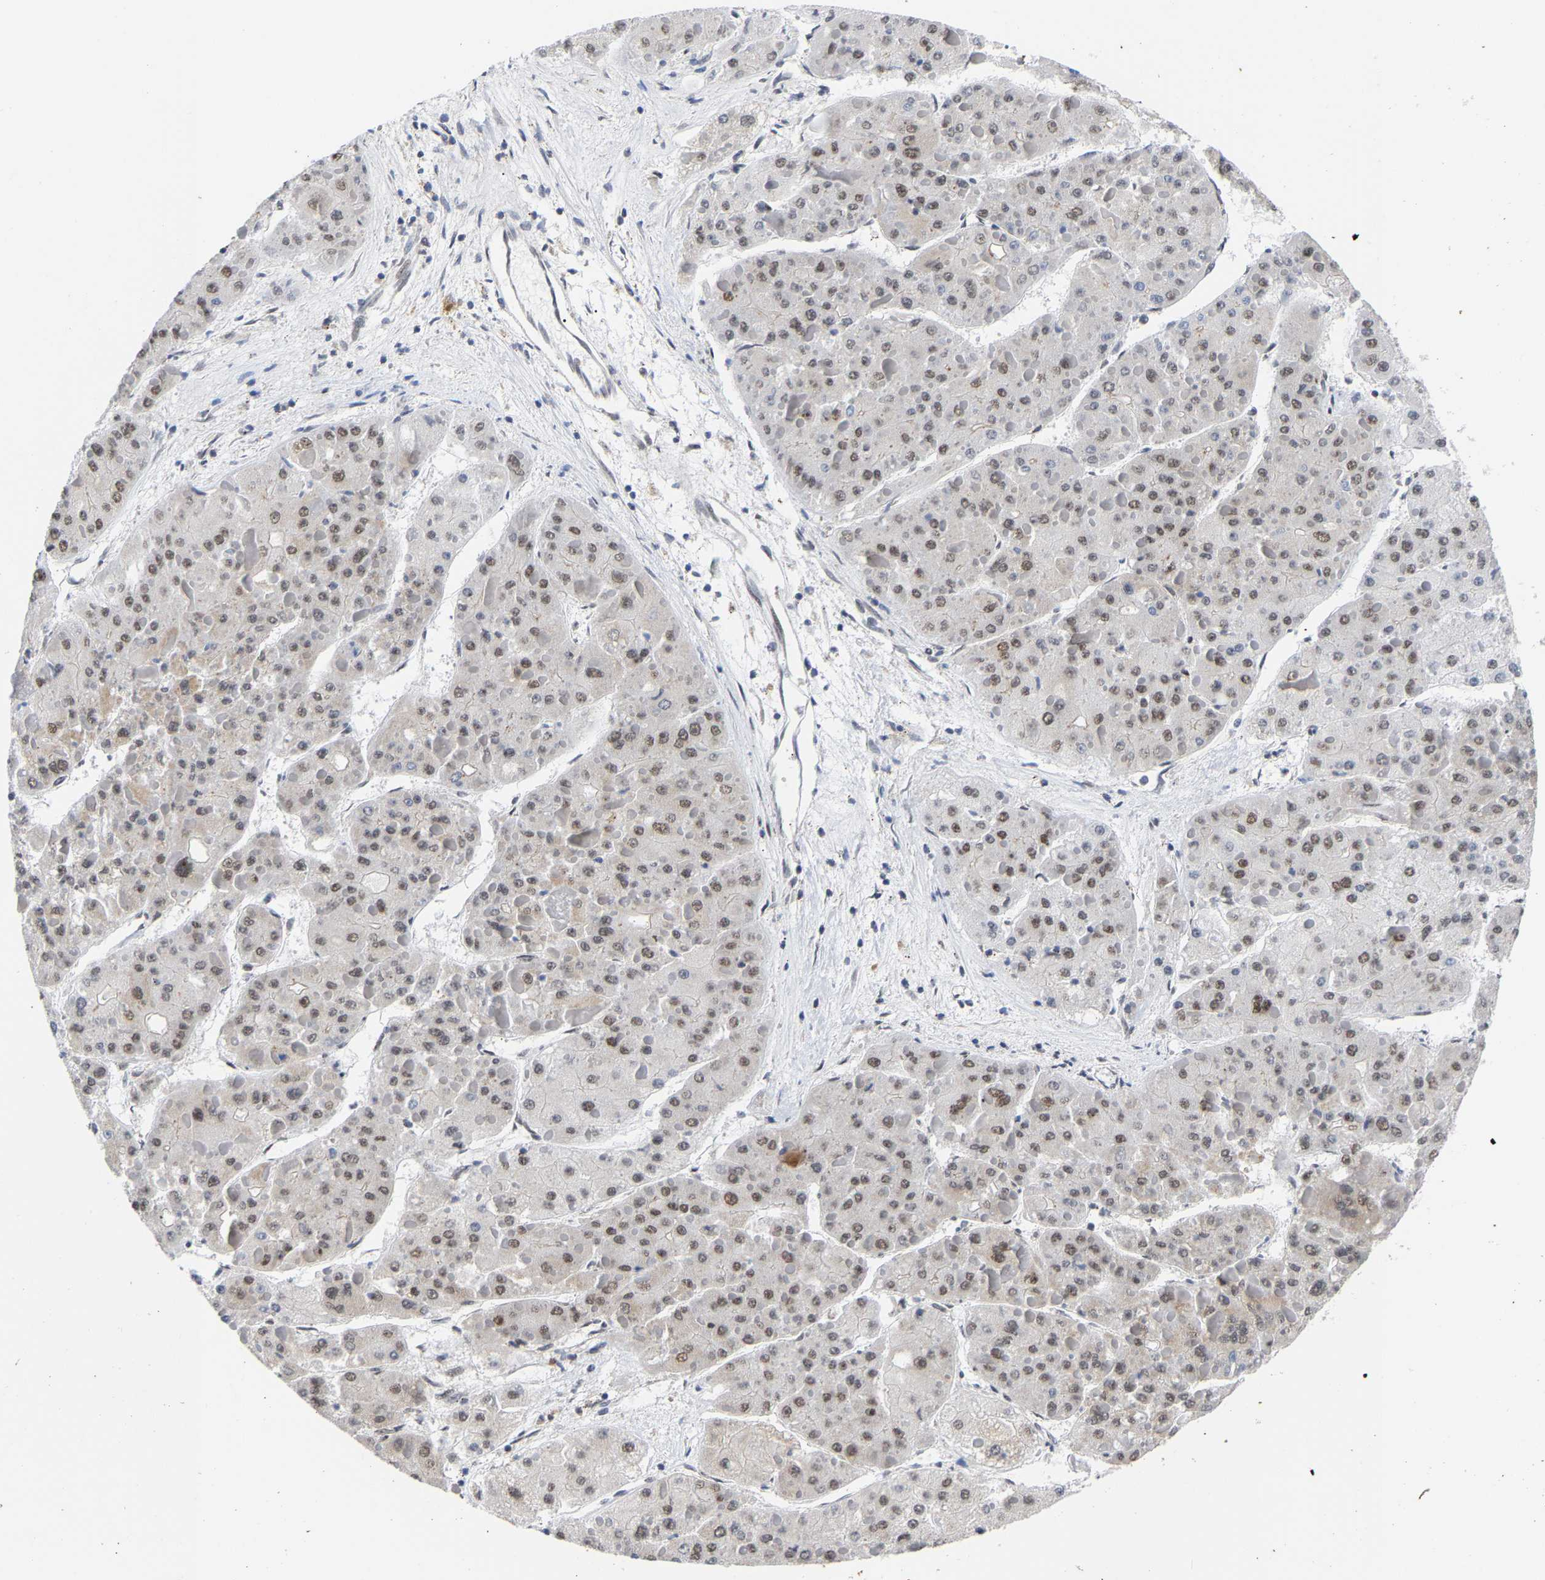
{"staining": {"intensity": "moderate", "quantity": ">75%", "location": "nuclear"}, "tissue": "liver cancer", "cell_type": "Tumor cells", "image_type": "cancer", "snomed": [{"axis": "morphology", "description": "Carcinoma, Hepatocellular, NOS"}, {"axis": "topography", "description": "Liver"}], "caption": "Brown immunohistochemical staining in human hepatocellular carcinoma (liver) exhibits moderate nuclear expression in approximately >75% of tumor cells. (DAB = brown stain, brightfield microscopy at high magnification).", "gene": "PCNT", "patient": {"sex": "female", "age": 73}}